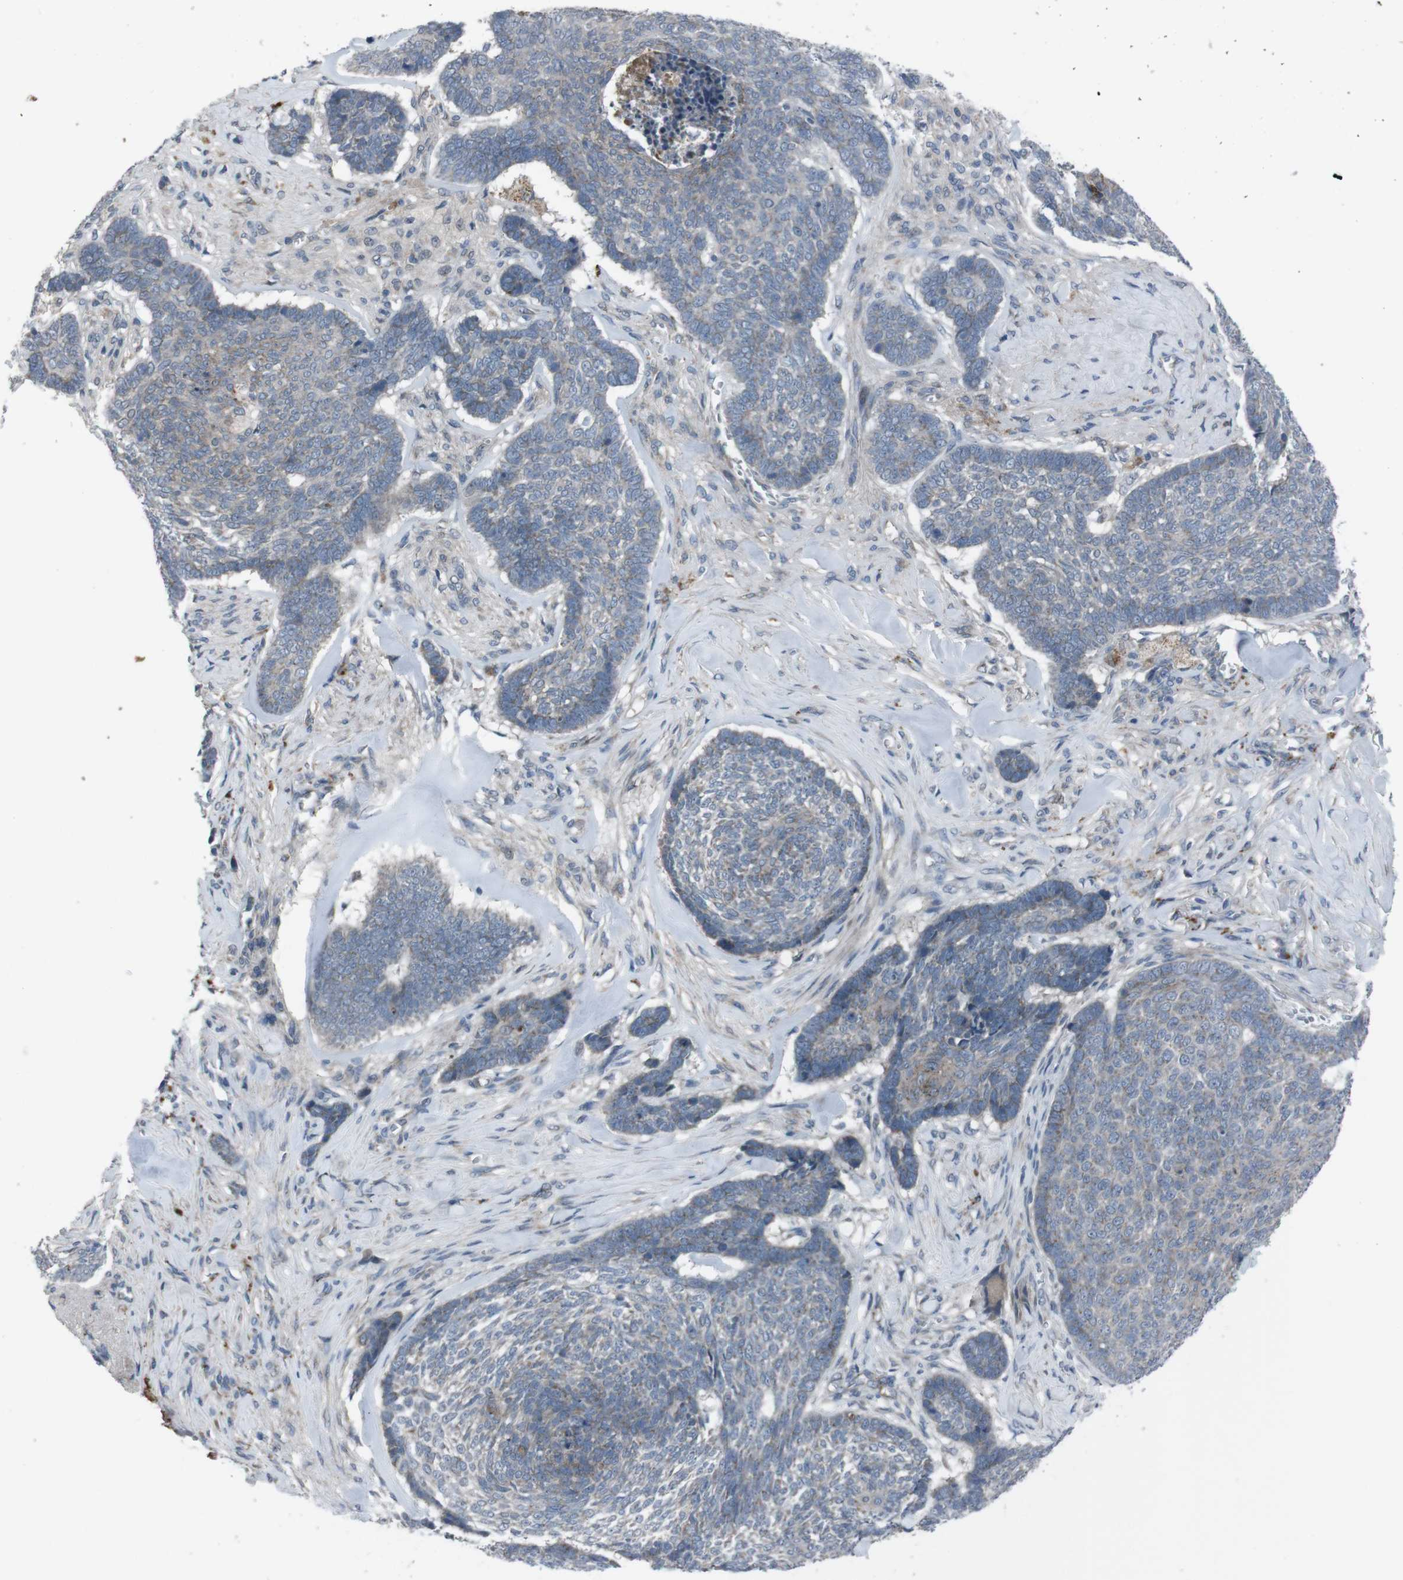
{"staining": {"intensity": "weak", "quantity": "<25%", "location": "cytoplasmic/membranous"}, "tissue": "skin cancer", "cell_type": "Tumor cells", "image_type": "cancer", "snomed": [{"axis": "morphology", "description": "Basal cell carcinoma"}, {"axis": "topography", "description": "Skin"}], "caption": "Immunohistochemistry (IHC) histopathology image of skin basal cell carcinoma stained for a protein (brown), which reveals no staining in tumor cells.", "gene": "EFNA5", "patient": {"sex": "male", "age": 84}}